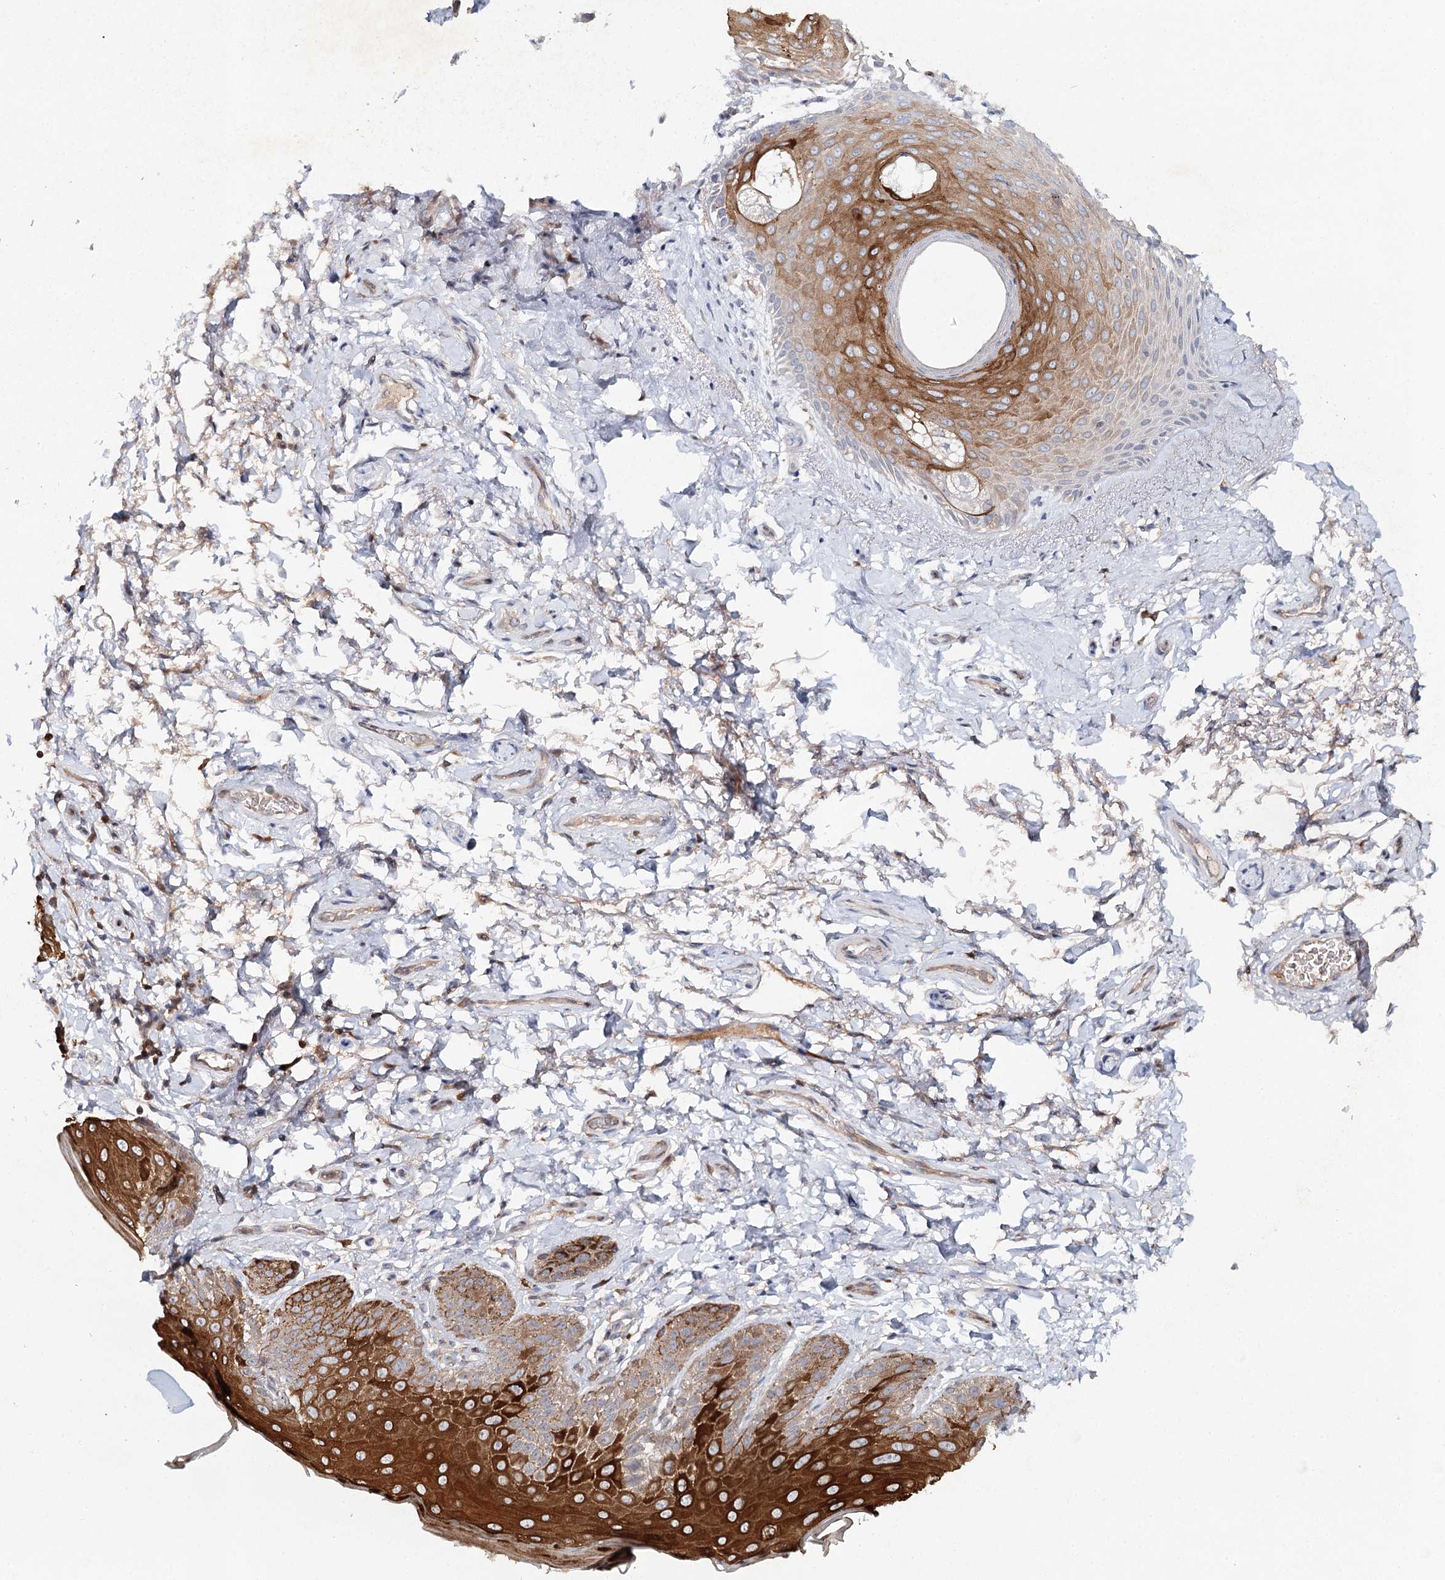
{"staining": {"intensity": "strong", "quantity": ">75%", "location": "cytoplasmic/membranous"}, "tissue": "skin", "cell_type": "Epidermal cells", "image_type": "normal", "snomed": [{"axis": "morphology", "description": "Normal tissue, NOS"}, {"axis": "topography", "description": "Anal"}], "caption": "A micrograph showing strong cytoplasmic/membranous staining in approximately >75% of epidermal cells in benign skin, as visualized by brown immunohistochemical staining.", "gene": "SLC41A2", "patient": {"sex": "male", "age": 44}}